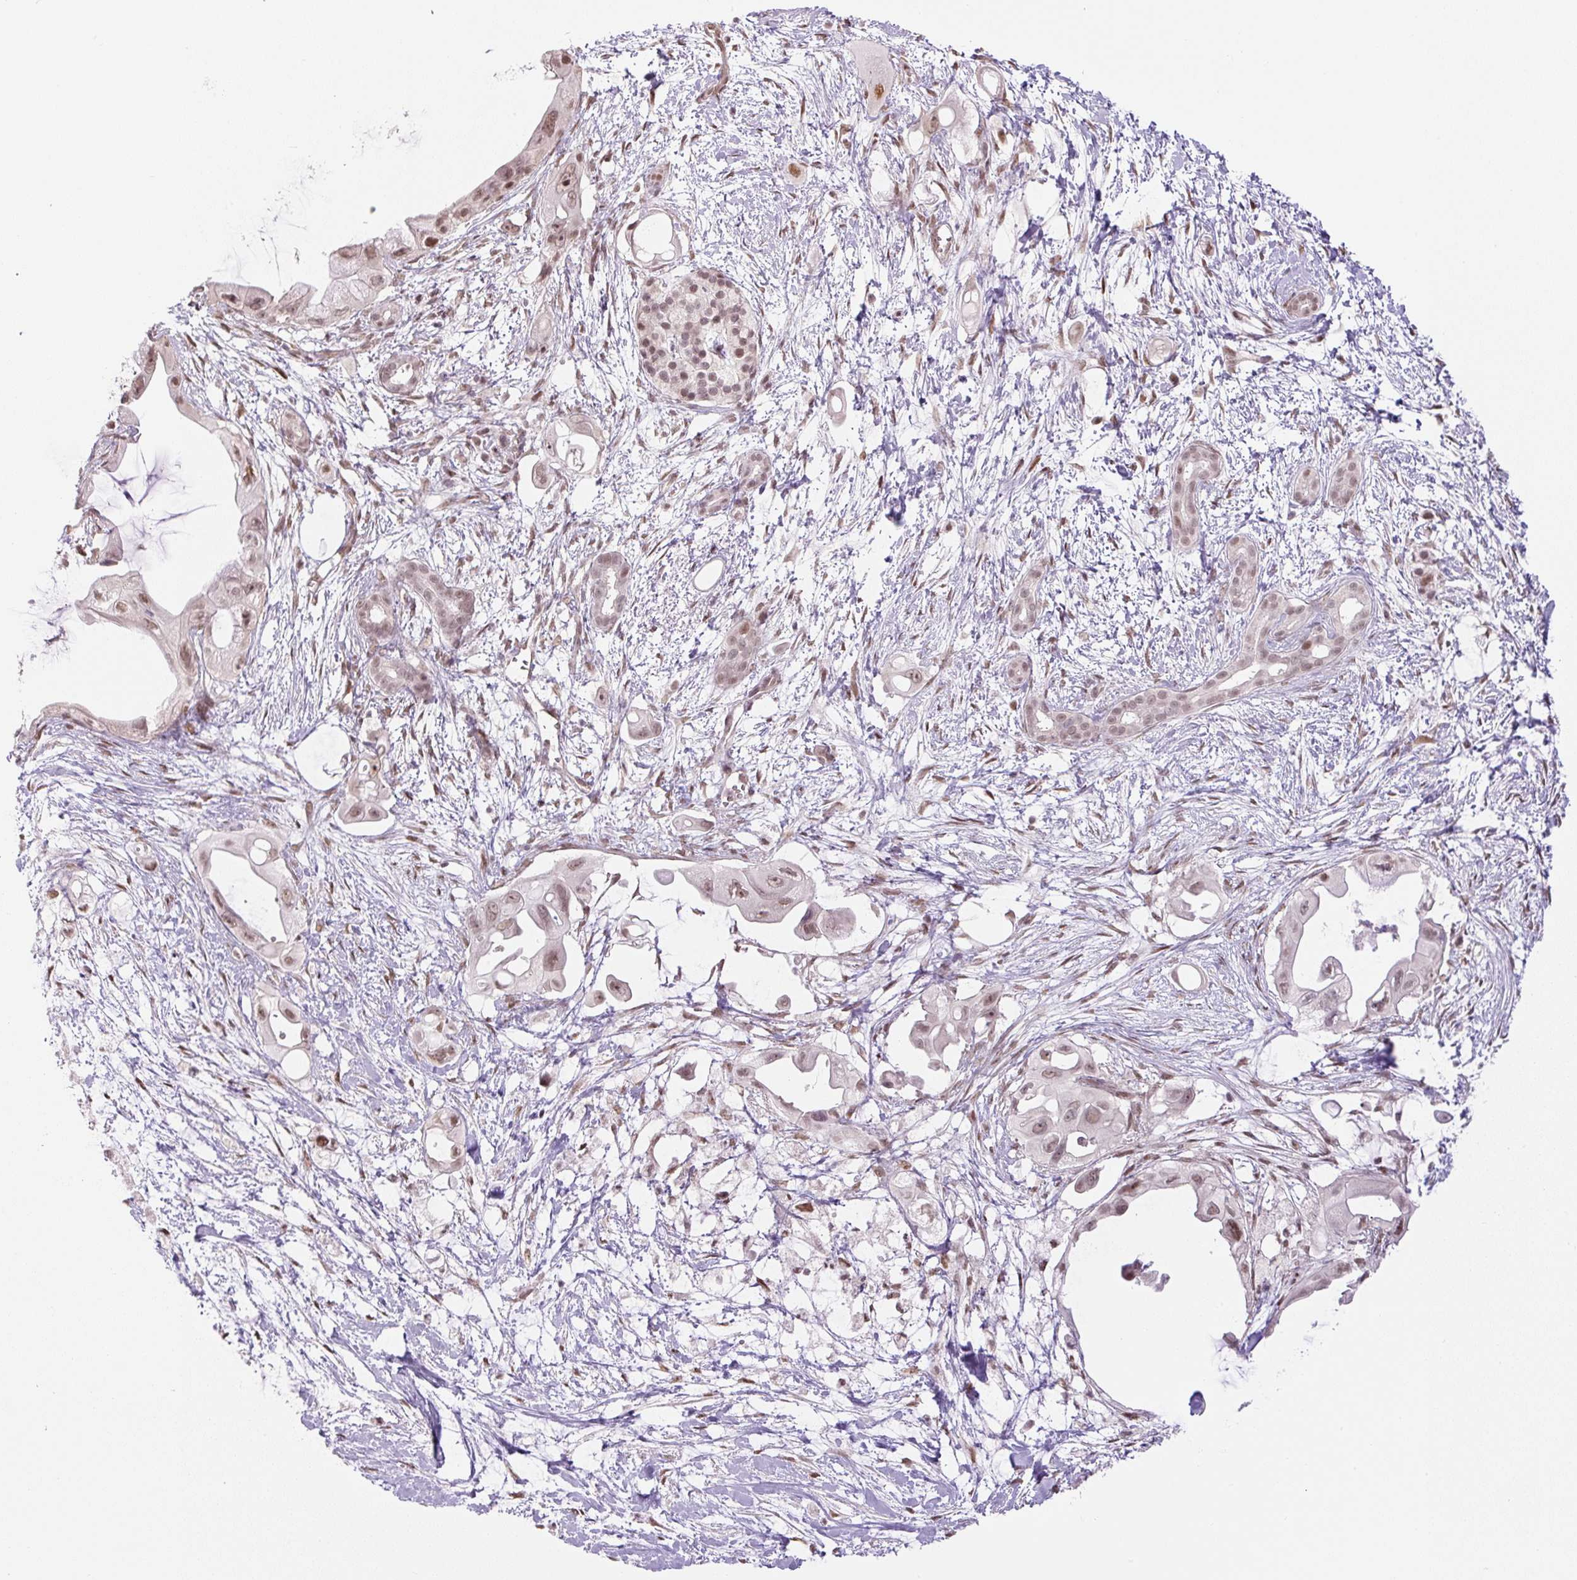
{"staining": {"intensity": "moderate", "quantity": "25%-75%", "location": "nuclear"}, "tissue": "pancreatic cancer", "cell_type": "Tumor cells", "image_type": "cancer", "snomed": [{"axis": "morphology", "description": "Adenocarcinoma, NOS"}, {"axis": "topography", "description": "Pancreas"}], "caption": "About 25%-75% of tumor cells in pancreatic cancer (adenocarcinoma) demonstrate moderate nuclear protein expression as visualized by brown immunohistochemical staining.", "gene": "TCFL5", "patient": {"sex": "male", "age": 61}}